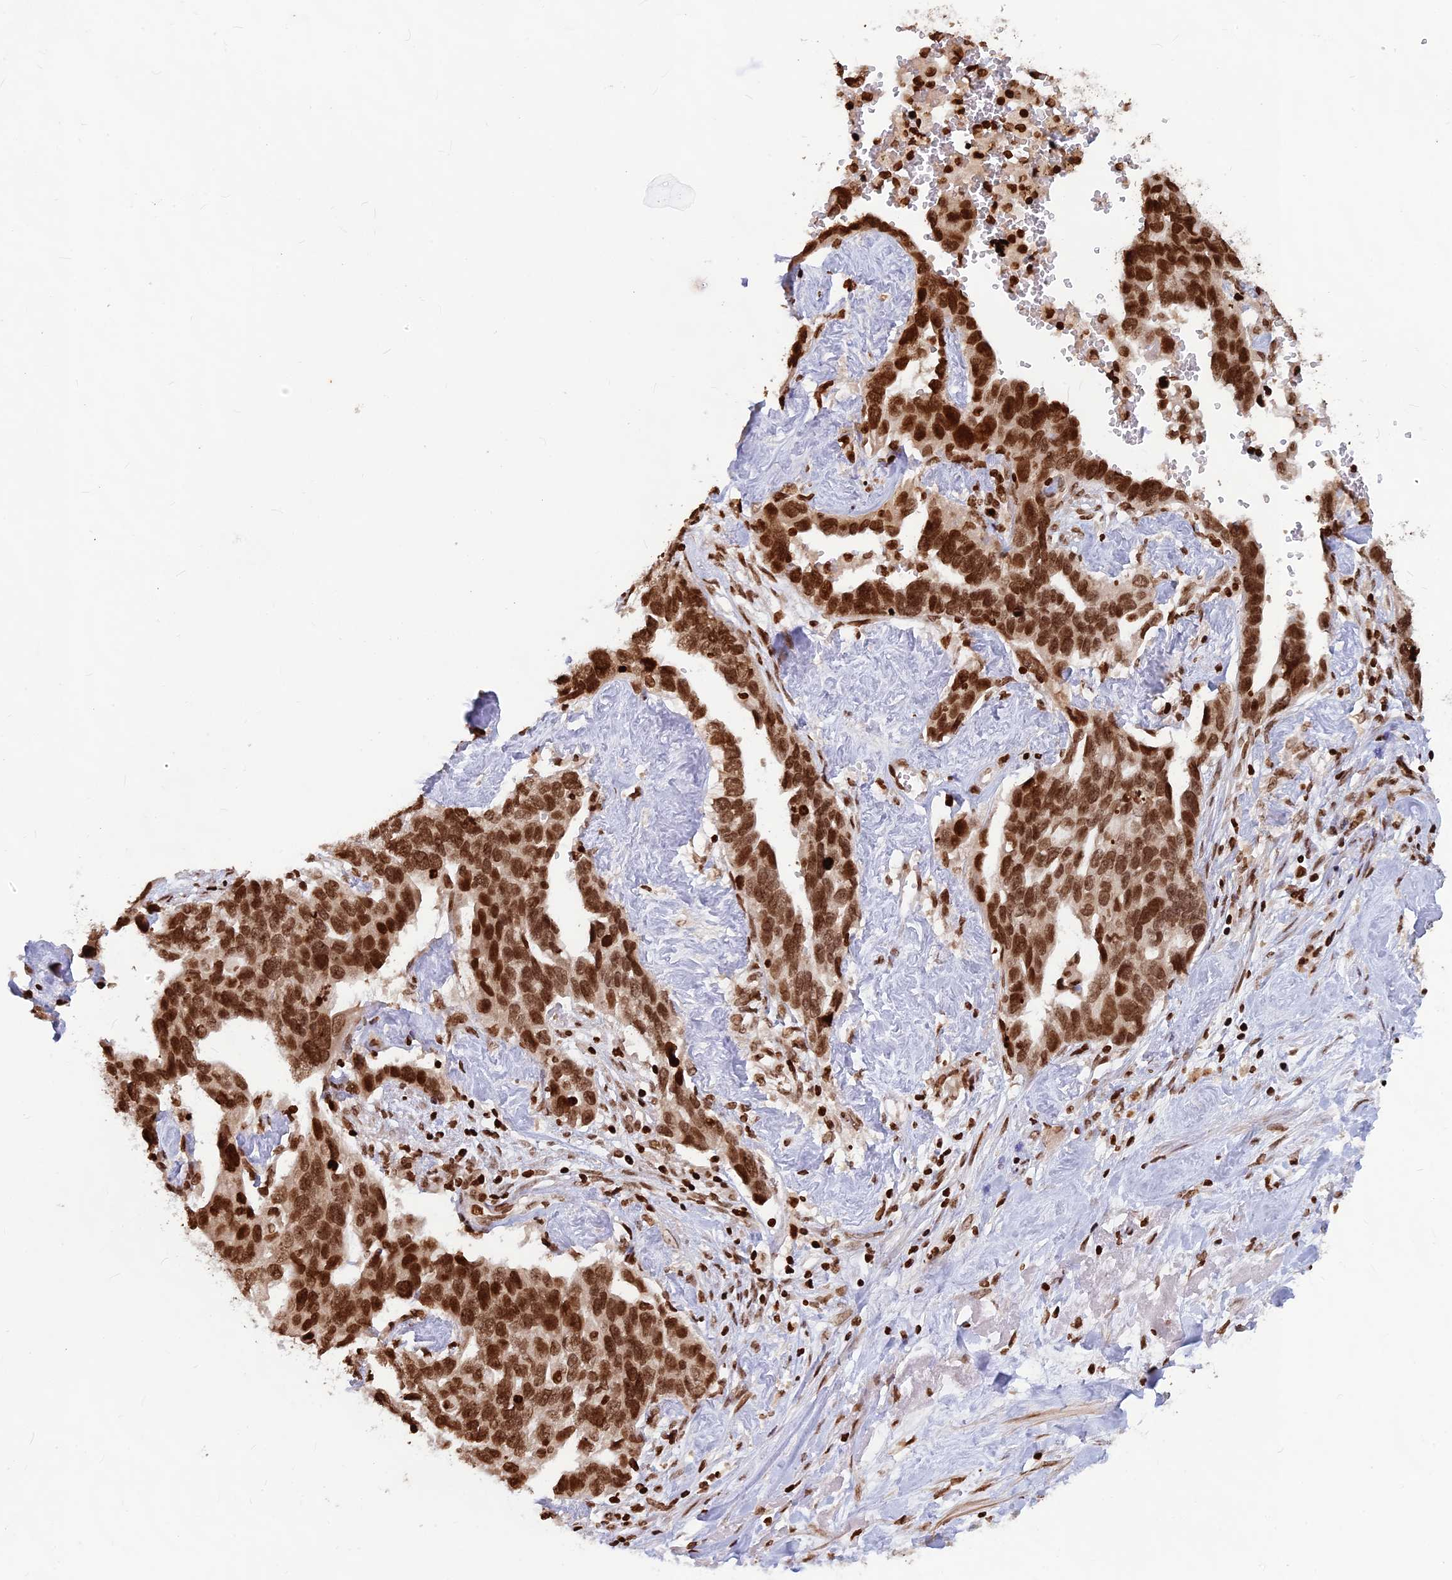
{"staining": {"intensity": "strong", "quantity": ">75%", "location": "nuclear"}, "tissue": "ovarian cancer", "cell_type": "Tumor cells", "image_type": "cancer", "snomed": [{"axis": "morphology", "description": "Cystadenocarcinoma, serous, NOS"}, {"axis": "topography", "description": "Ovary"}], "caption": "This is an image of immunohistochemistry (IHC) staining of ovarian cancer, which shows strong expression in the nuclear of tumor cells.", "gene": "TET2", "patient": {"sex": "female", "age": 54}}